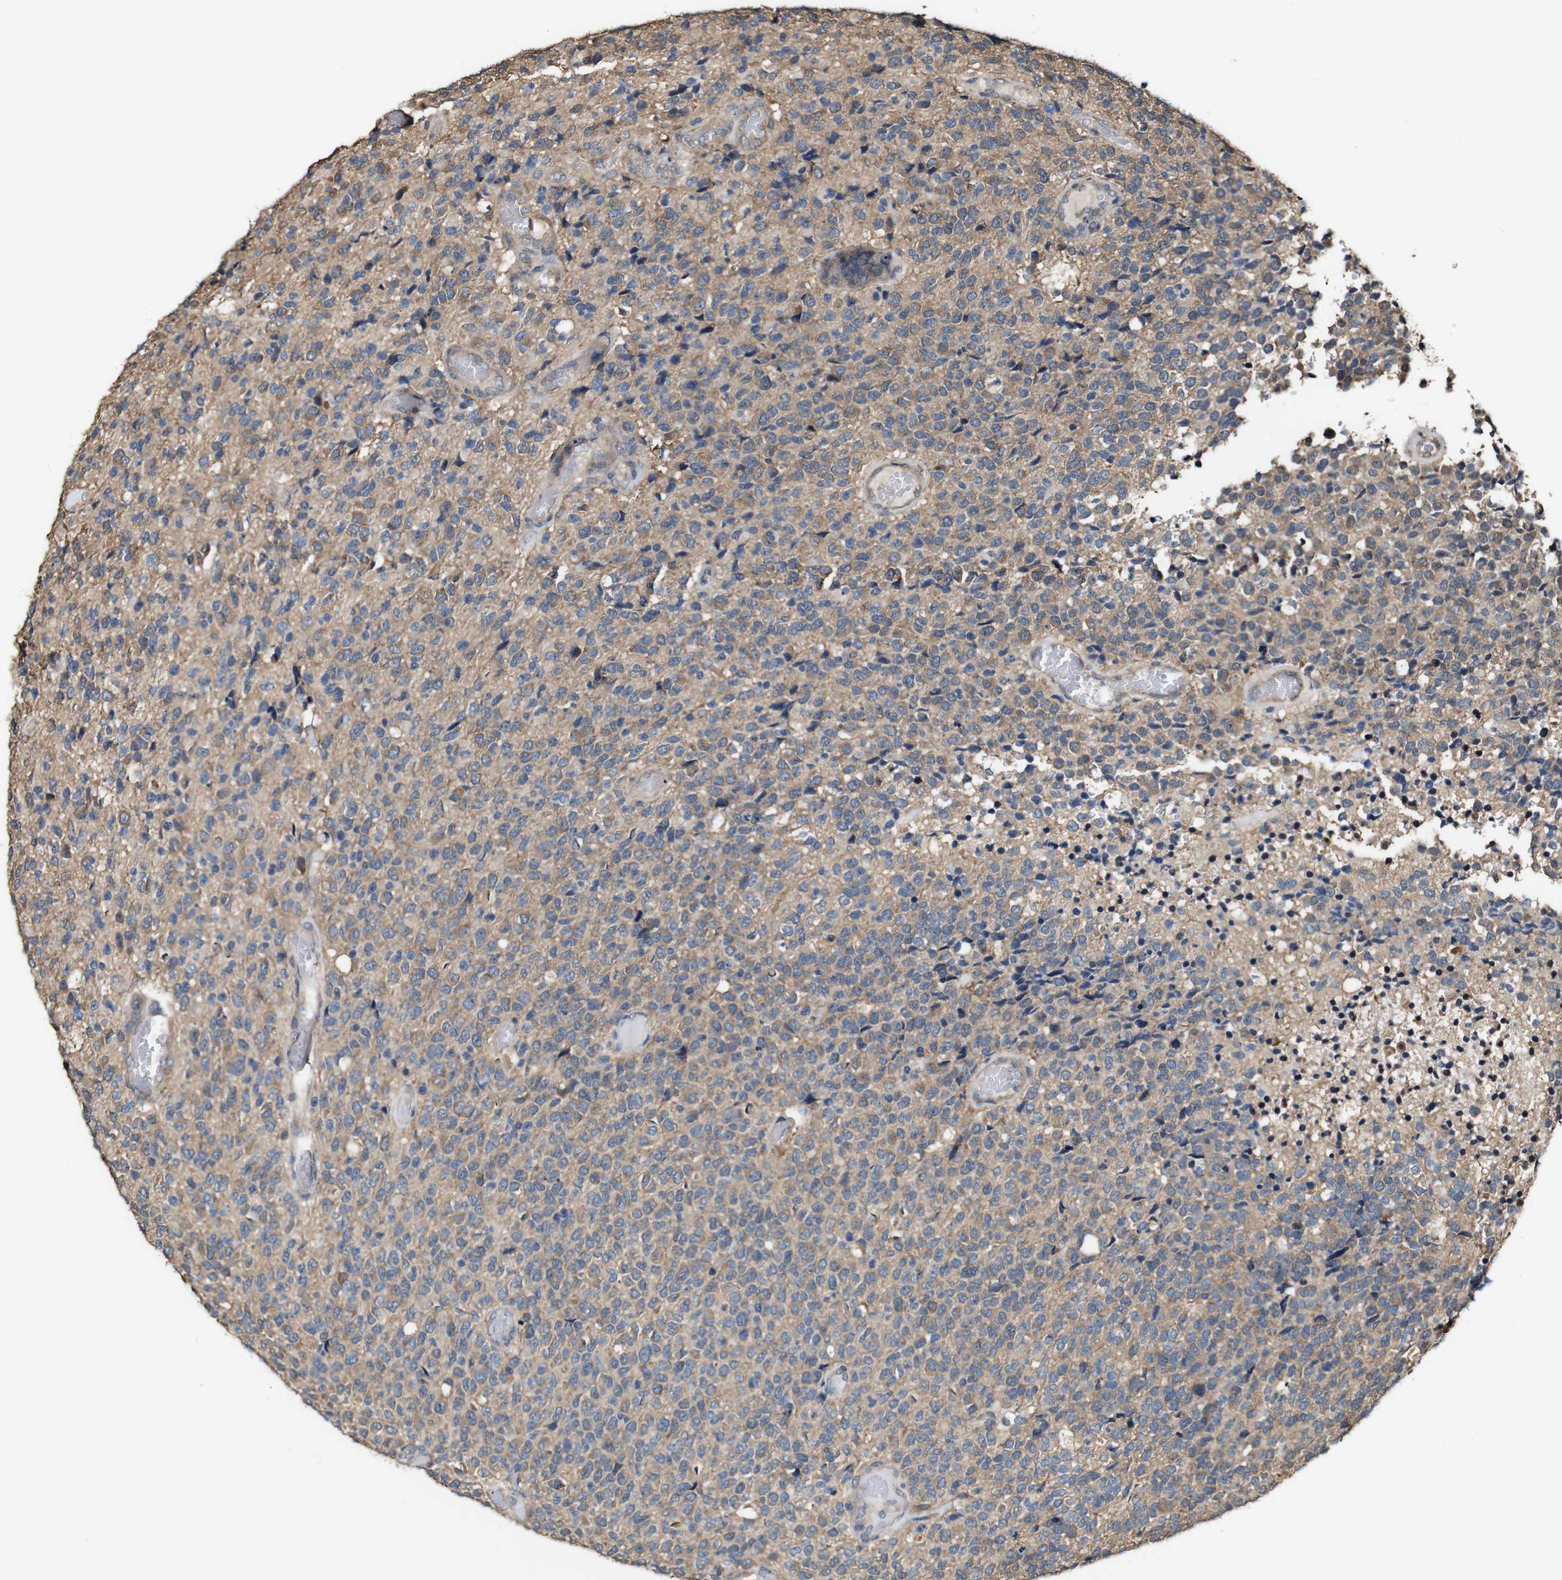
{"staining": {"intensity": "moderate", "quantity": ">75%", "location": "cytoplasmic/membranous"}, "tissue": "glioma", "cell_type": "Tumor cells", "image_type": "cancer", "snomed": [{"axis": "morphology", "description": "Glioma, malignant, High grade"}, {"axis": "topography", "description": "pancreas cauda"}], "caption": "Moderate cytoplasmic/membranous expression is identified in approximately >75% of tumor cells in glioma.", "gene": "PTPRR", "patient": {"sex": "male", "age": 60}}